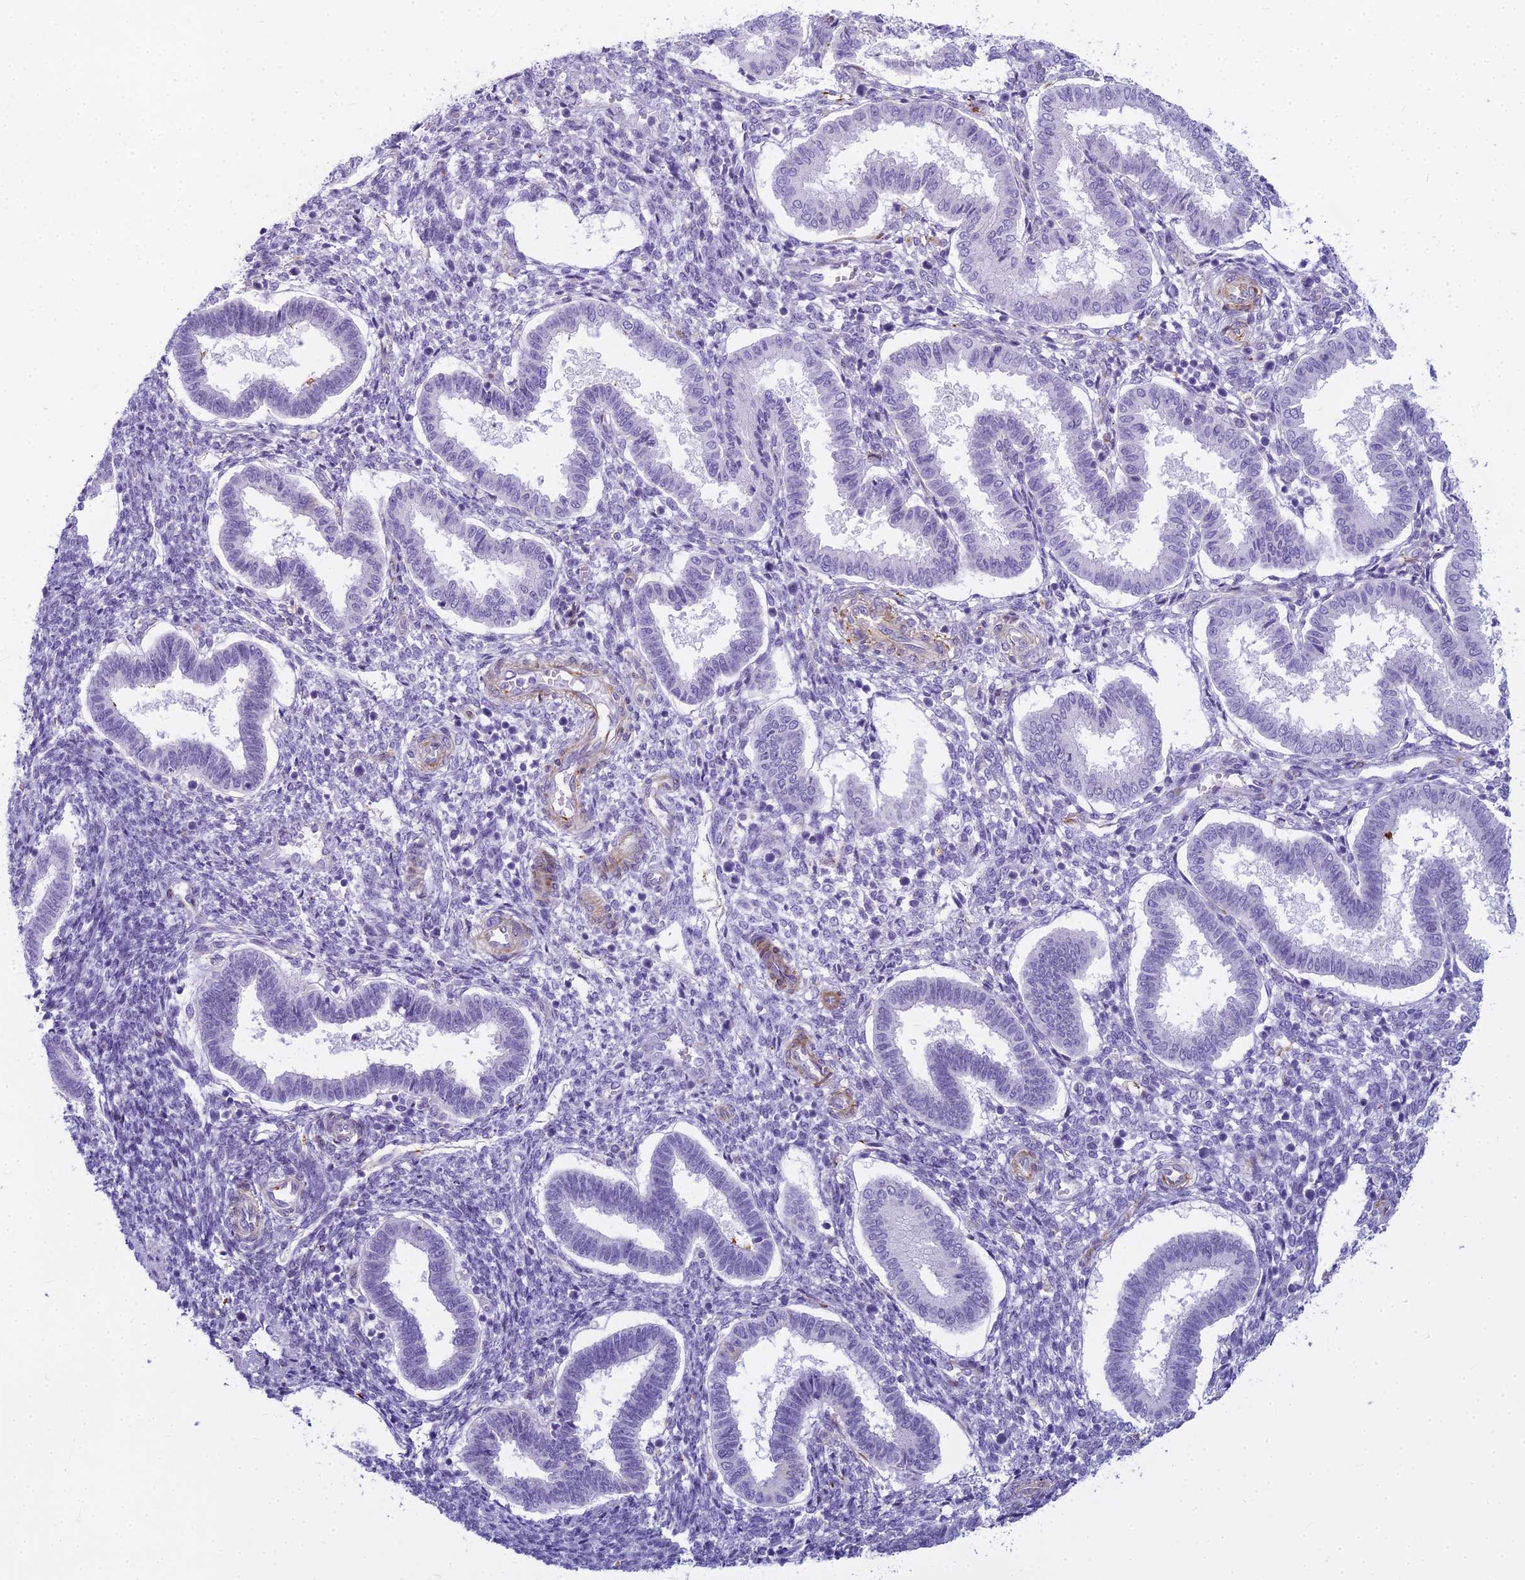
{"staining": {"intensity": "negative", "quantity": "none", "location": "none"}, "tissue": "endometrium", "cell_type": "Cells in endometrial stroma", "image_type": "normal", "snomed": [{"axis": "morphology", "description": "Normal tissue, NOS"}, {"axis": "topography", "description": "Endometrium"}], "caption": "The image displays no significant expression in cells in endometrial stroma of endometrium. Nuclei are stained in blue.", "gene": "ENSG00000265118", "patient": {"sex": "female", "age": 24}}